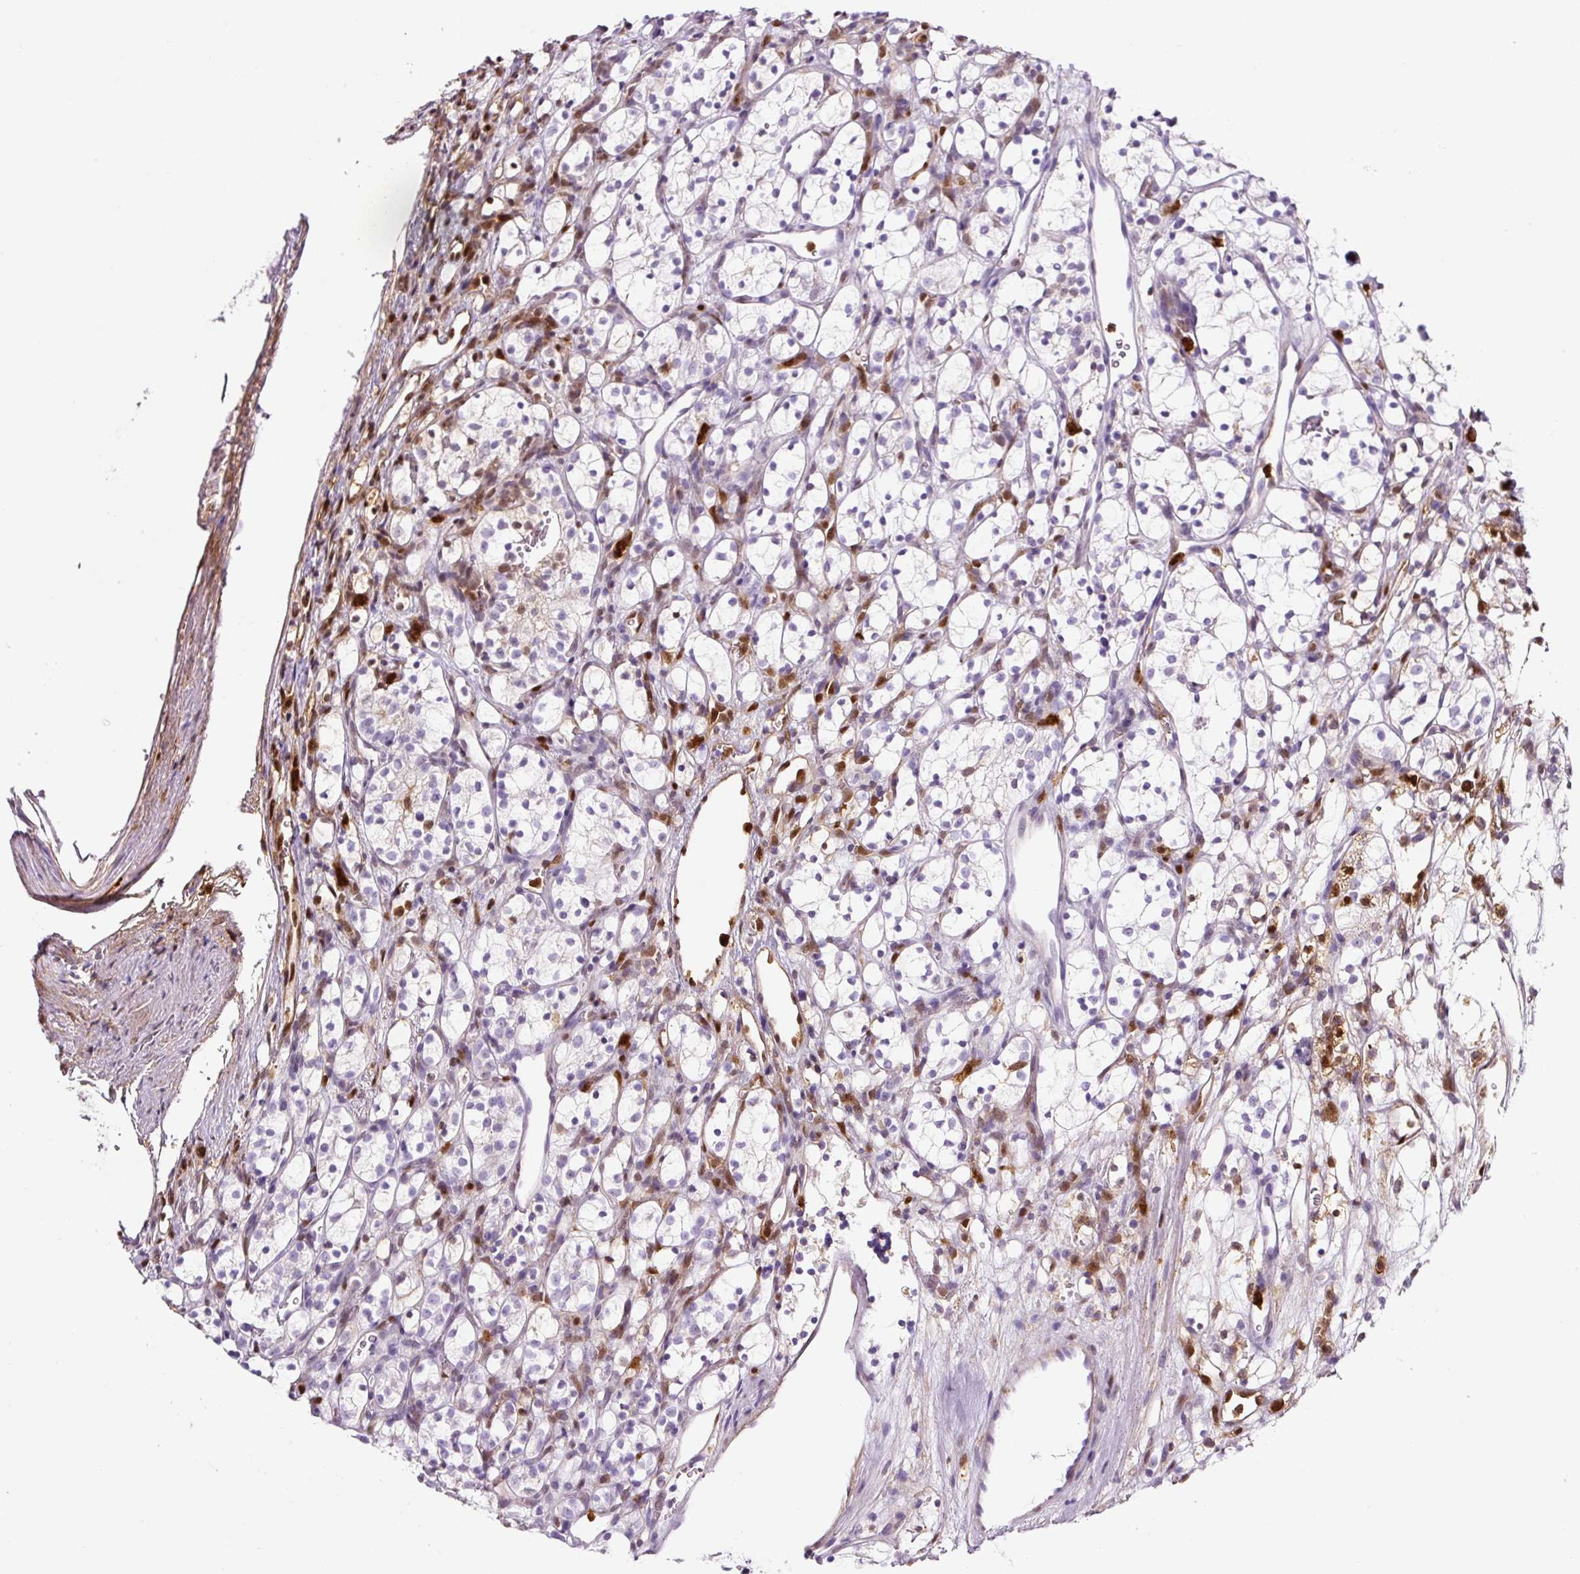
{"staining": {"intensity": "moderate", "quantity": "<25%", "location": "nuclear"}, "tissue": "renal cancer", "cell_type": "Tumor cells", "image_type": "cancer", "snomed": [{"axis": "morphology", "description": "Adenocarcinoma, NOS"}, {"axis": "topography", "description": "Kidney"}], "caption": "IHC of human adenocarcinoma (renal) displays low levels of moderate nuclear positivity in about <25% of tumor cells.", "gene": "ANXA1", "patient": {"sex": "female", "age": 69}}